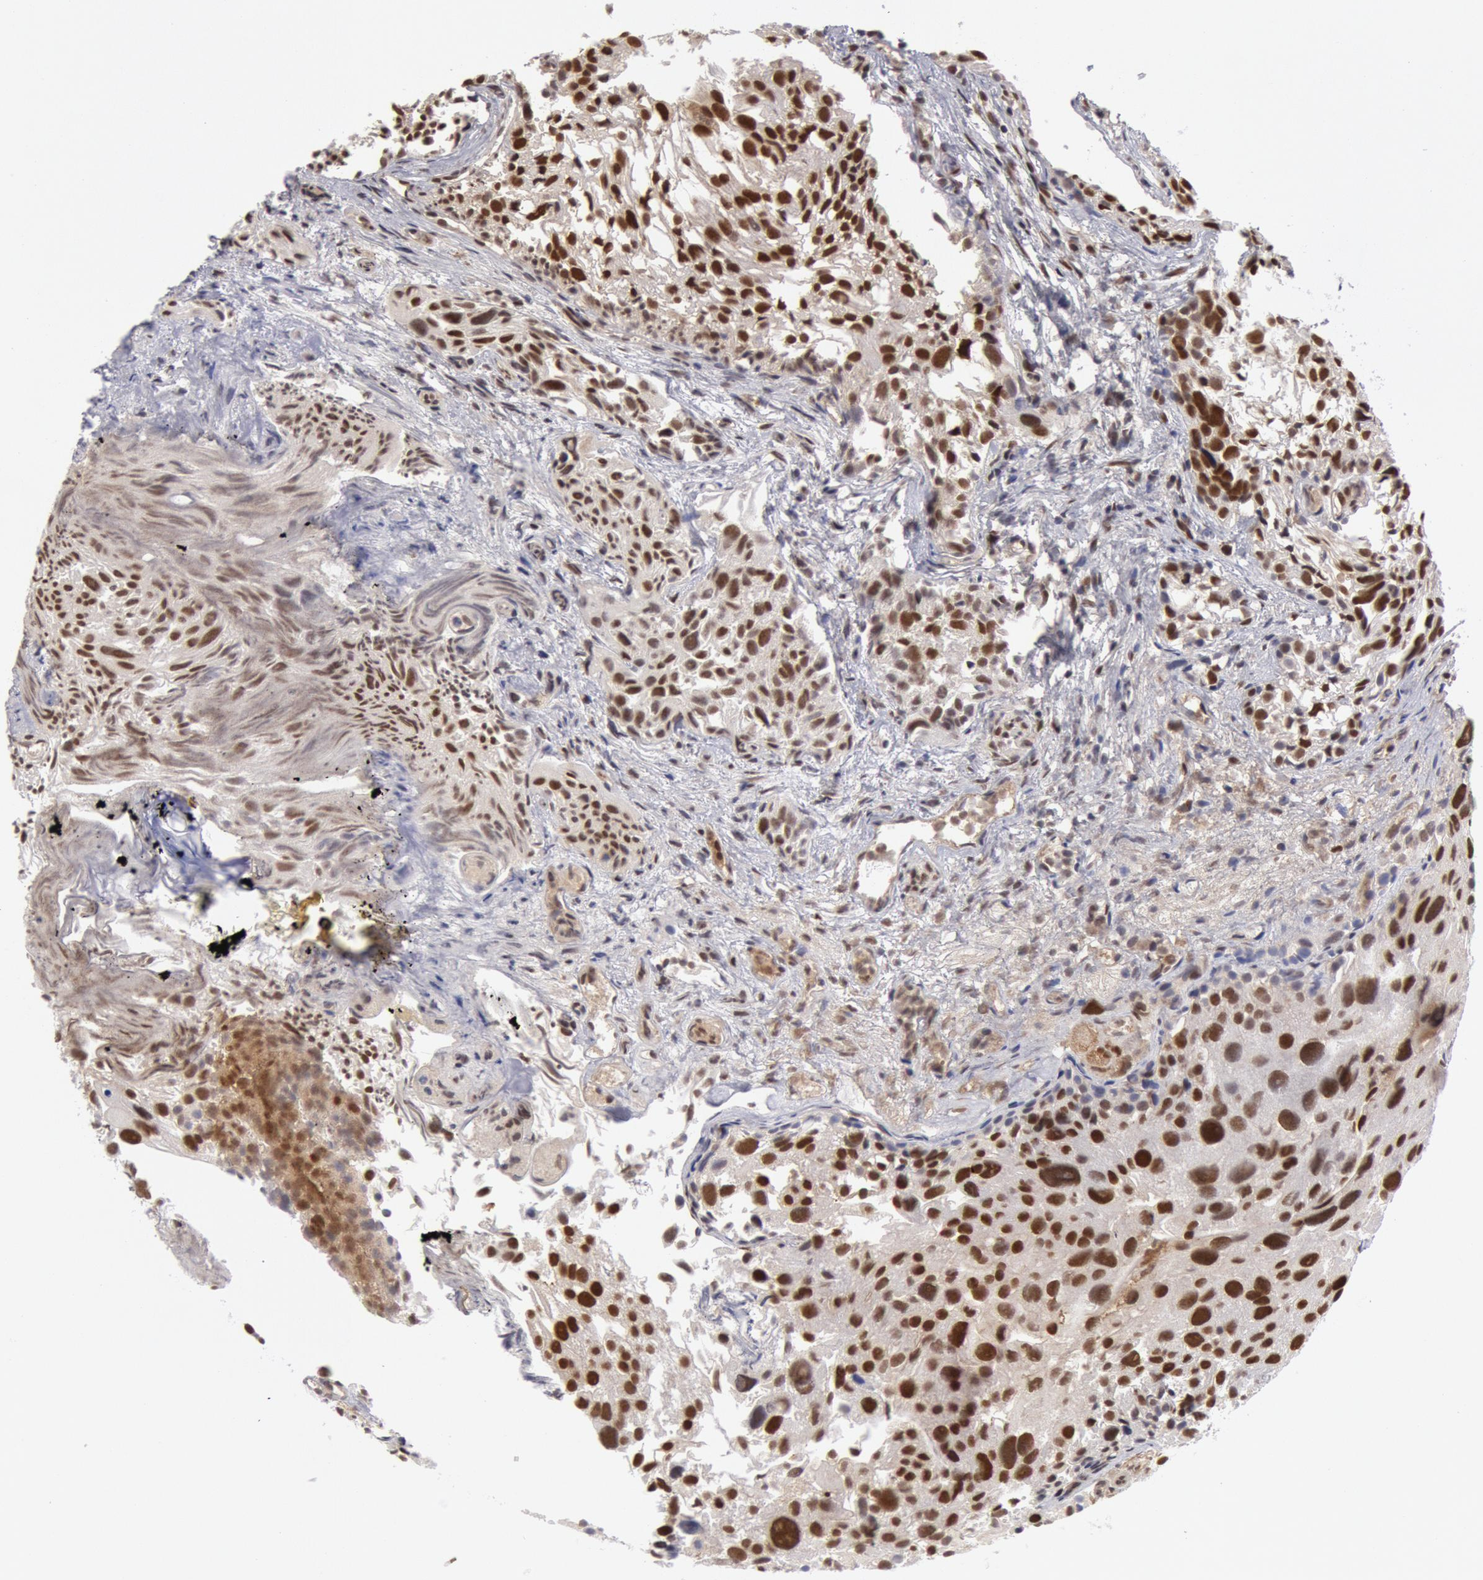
{"staining": {"intensity": "moderate", "quantity": ">75%", "location": "nuclear"}, "tissue": "urothelial cancer", "cell_type": "Tumor cells", "image_type": "cancer", "snomed": [{"axis": "morphology", "description": "Urothelial carcinoma, High grade"}, {"axis": "topography", "description": "Urinary bladder"}], "caption": "Immunohistochemistry (DAB) staining of human urothelial cancer displays moderate nuclear protein staining in about >75% of tumor cells.", "gene": "PPP4R3B", "patient": {"sex": "female", "age": 78}}